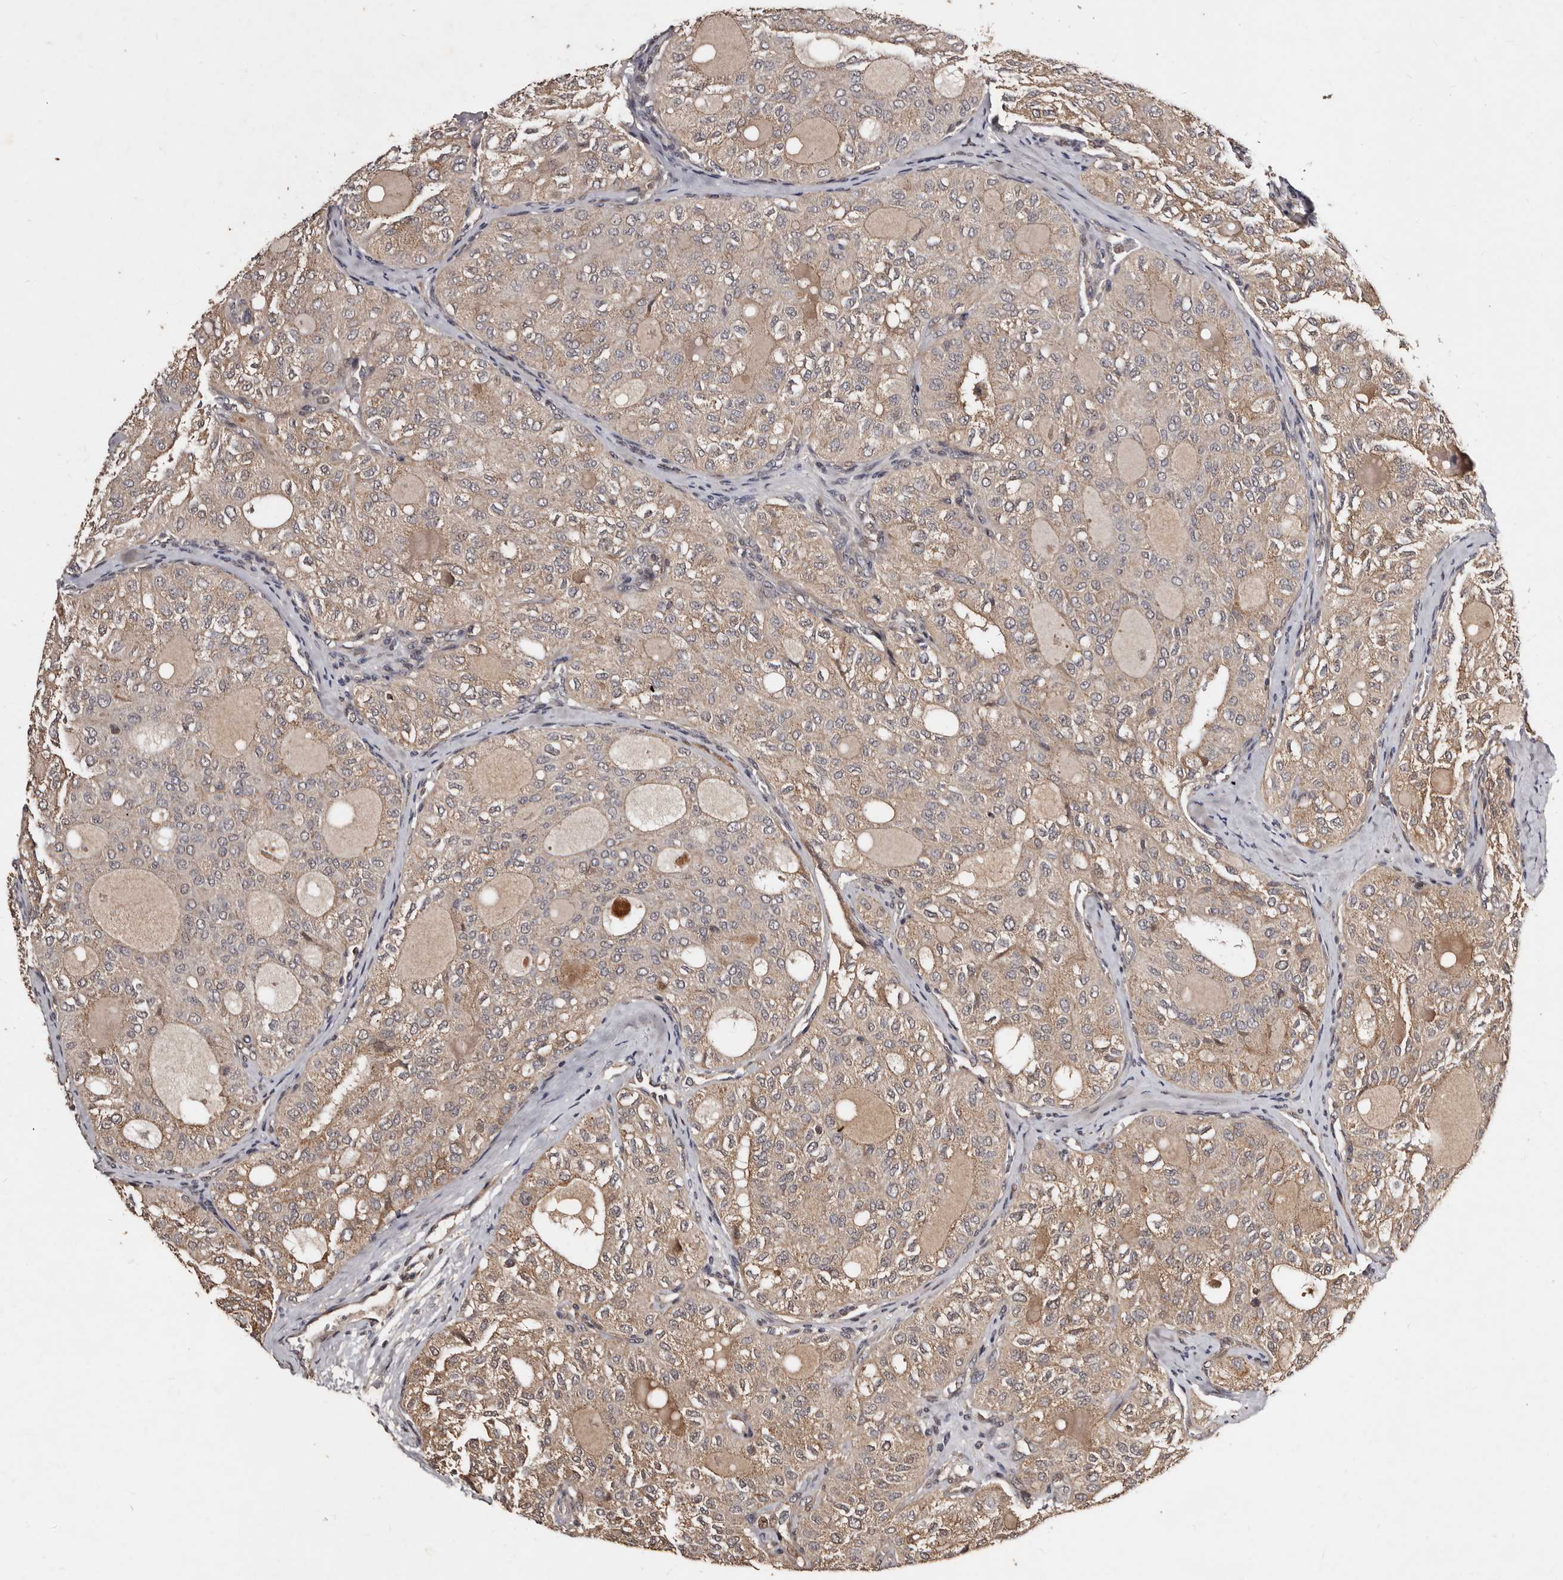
{"staining": {"intensity": "weak", "quantity": "25%-75%", "location": "cytoplasmic/membranous"}, "tissue": "thyroid cancer", "cell_type": "Tumor cells", "image_type": "cancer", "snomed": [{"axis": "morphology", "description": "Follicular adenoma carcinoma, NOS"}, {"axis": "topography", "description": "Thyroid gland"}], "caption": "The micrograph reveals immunohistochemical staining of thyroid follicular adenoma carcinoma. There is weak cytoplasmic/membranous staining is seen in about 25%-75% of tumor cells.", "gene": "MKRN3", "patient": {"sex": "male", "age": 75}}